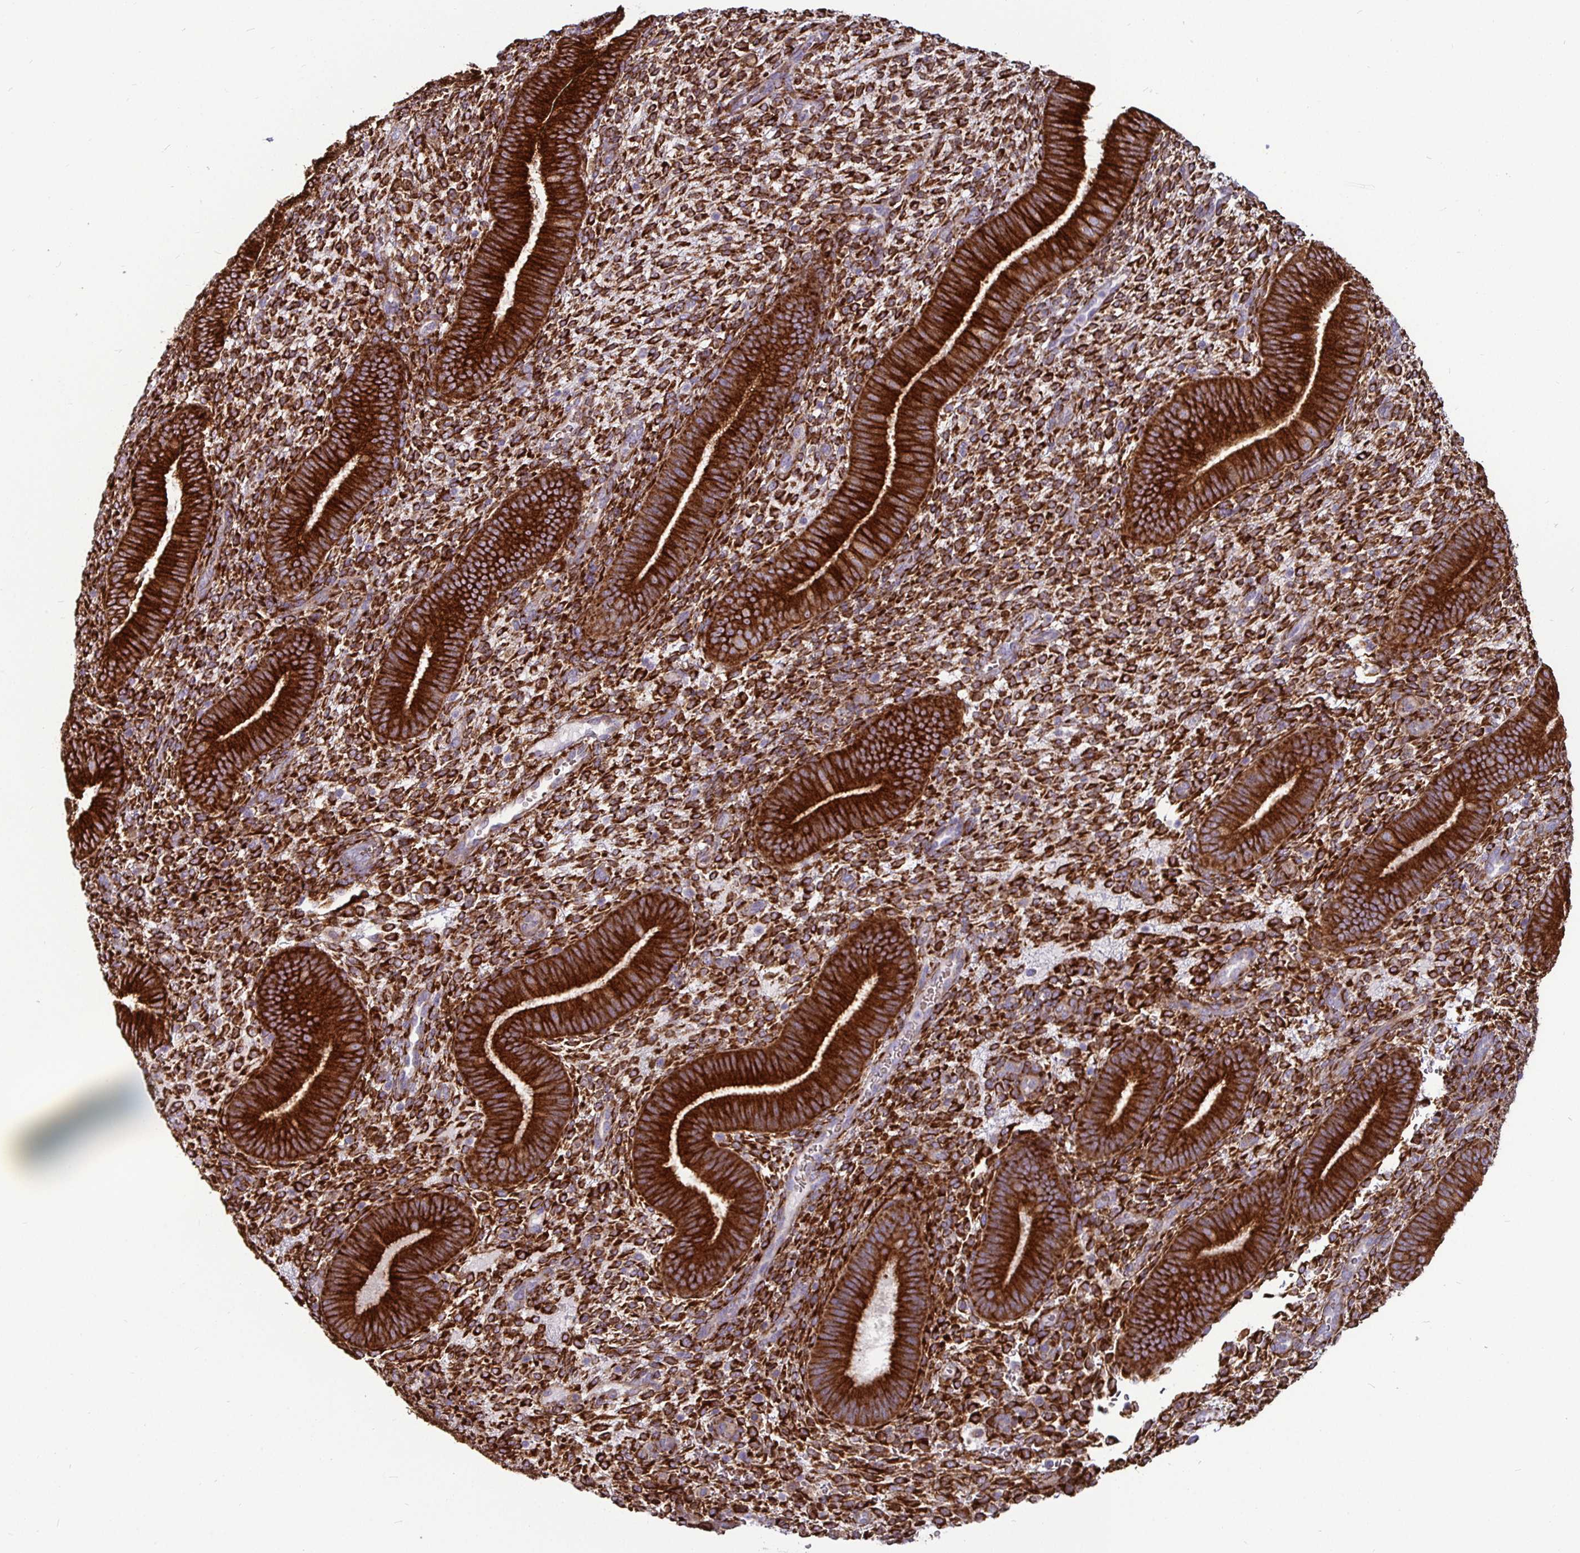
{"staining": {"intensity": "strong", "quantity": ">75%", "location": "cytoplasmic/membranous"}, "tissue": "endometrium", "cell_type": "Cells in endometrial stroma", "image_type": "normal", "snomed": [{"axis": "morphology", "description": "Normal tissue, NOS"}, {"axis": "topography", "description": "Endometrium"}], "caption": "Cells in endometrial stroma exhibit high levels of strong cytoplasmic/membranous positivity in about >75% of cells in benign endometrium.", "gene": "P4HA2", "patient": {"sex": "female", "age": 39}}